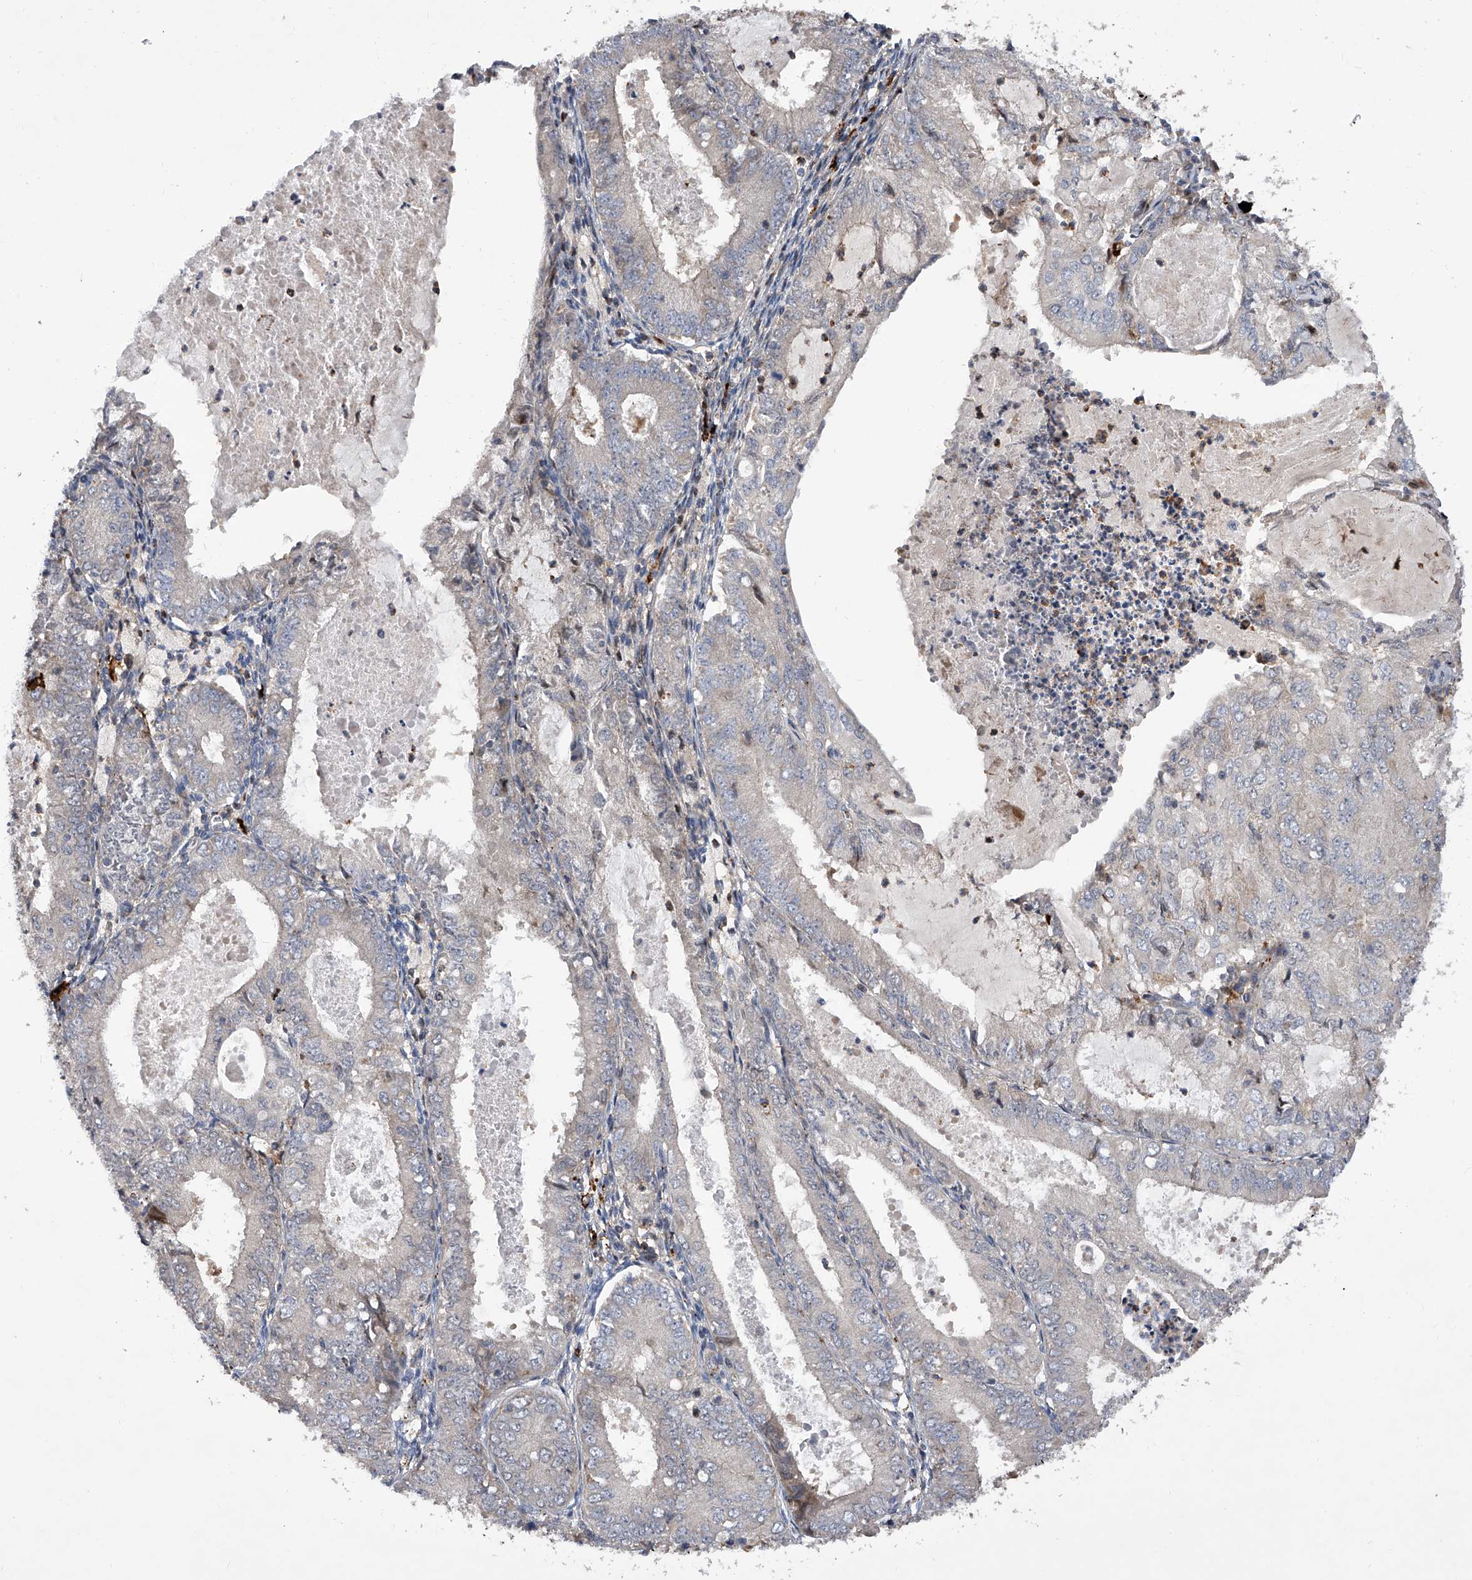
{"staining": {"intensity": "negative", "quantity": "none", "location": "none"}, "tissue": "endometrial cancer", "cell_type": "Tumor cells", "image_type": "cancer", "snomed": [{"axis": "morphology", "description": "Adenocarcinoma, NOS"}, {"axis": "topography", "description": "Endometrium"}], "caption": "Immunohistochemistry (IHC) histopathology image of endometrial cancer stained for a protein (brown), which shows no positivity in tumor cells.", "gene": "PDSS2", "patient": {"sex": "female", "age": 57}}